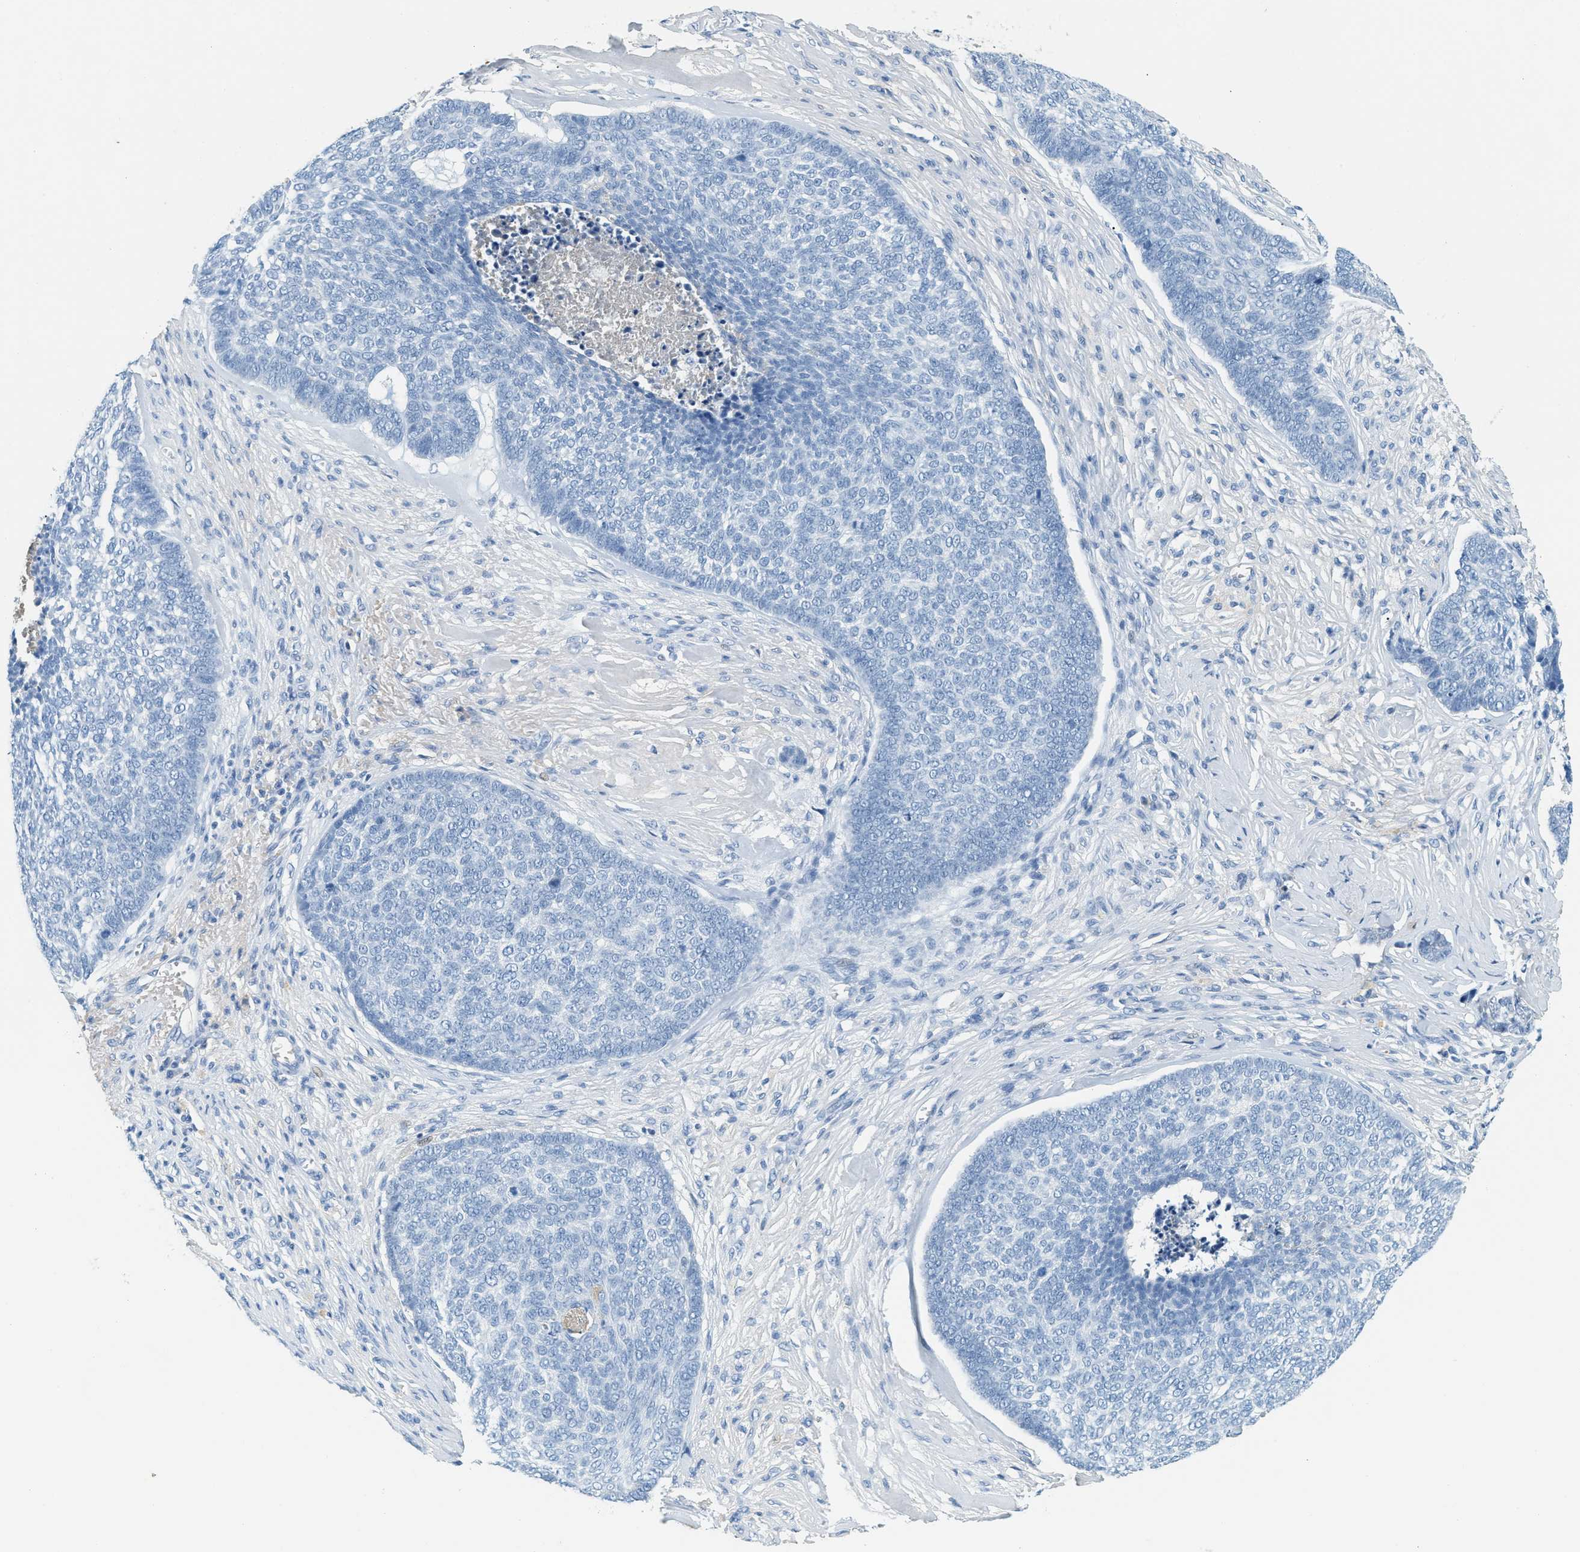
{"staining": {"intensity": "negative", "quantity": "none", "location": "none"}, "tissue": "skin cancer", "cell_type": "Tumor cells", "image_type": "cancer", "snomed": [{"axis": "morphology", "description": "Basal cell carcinoma"}, {"axis": "topography", "description": "Skin"}], "caption": "An image of human skin cancer is negative for staining in tumor cells.", "gene": "LCN2", "patient": {"sex": "male", "age": 84}}